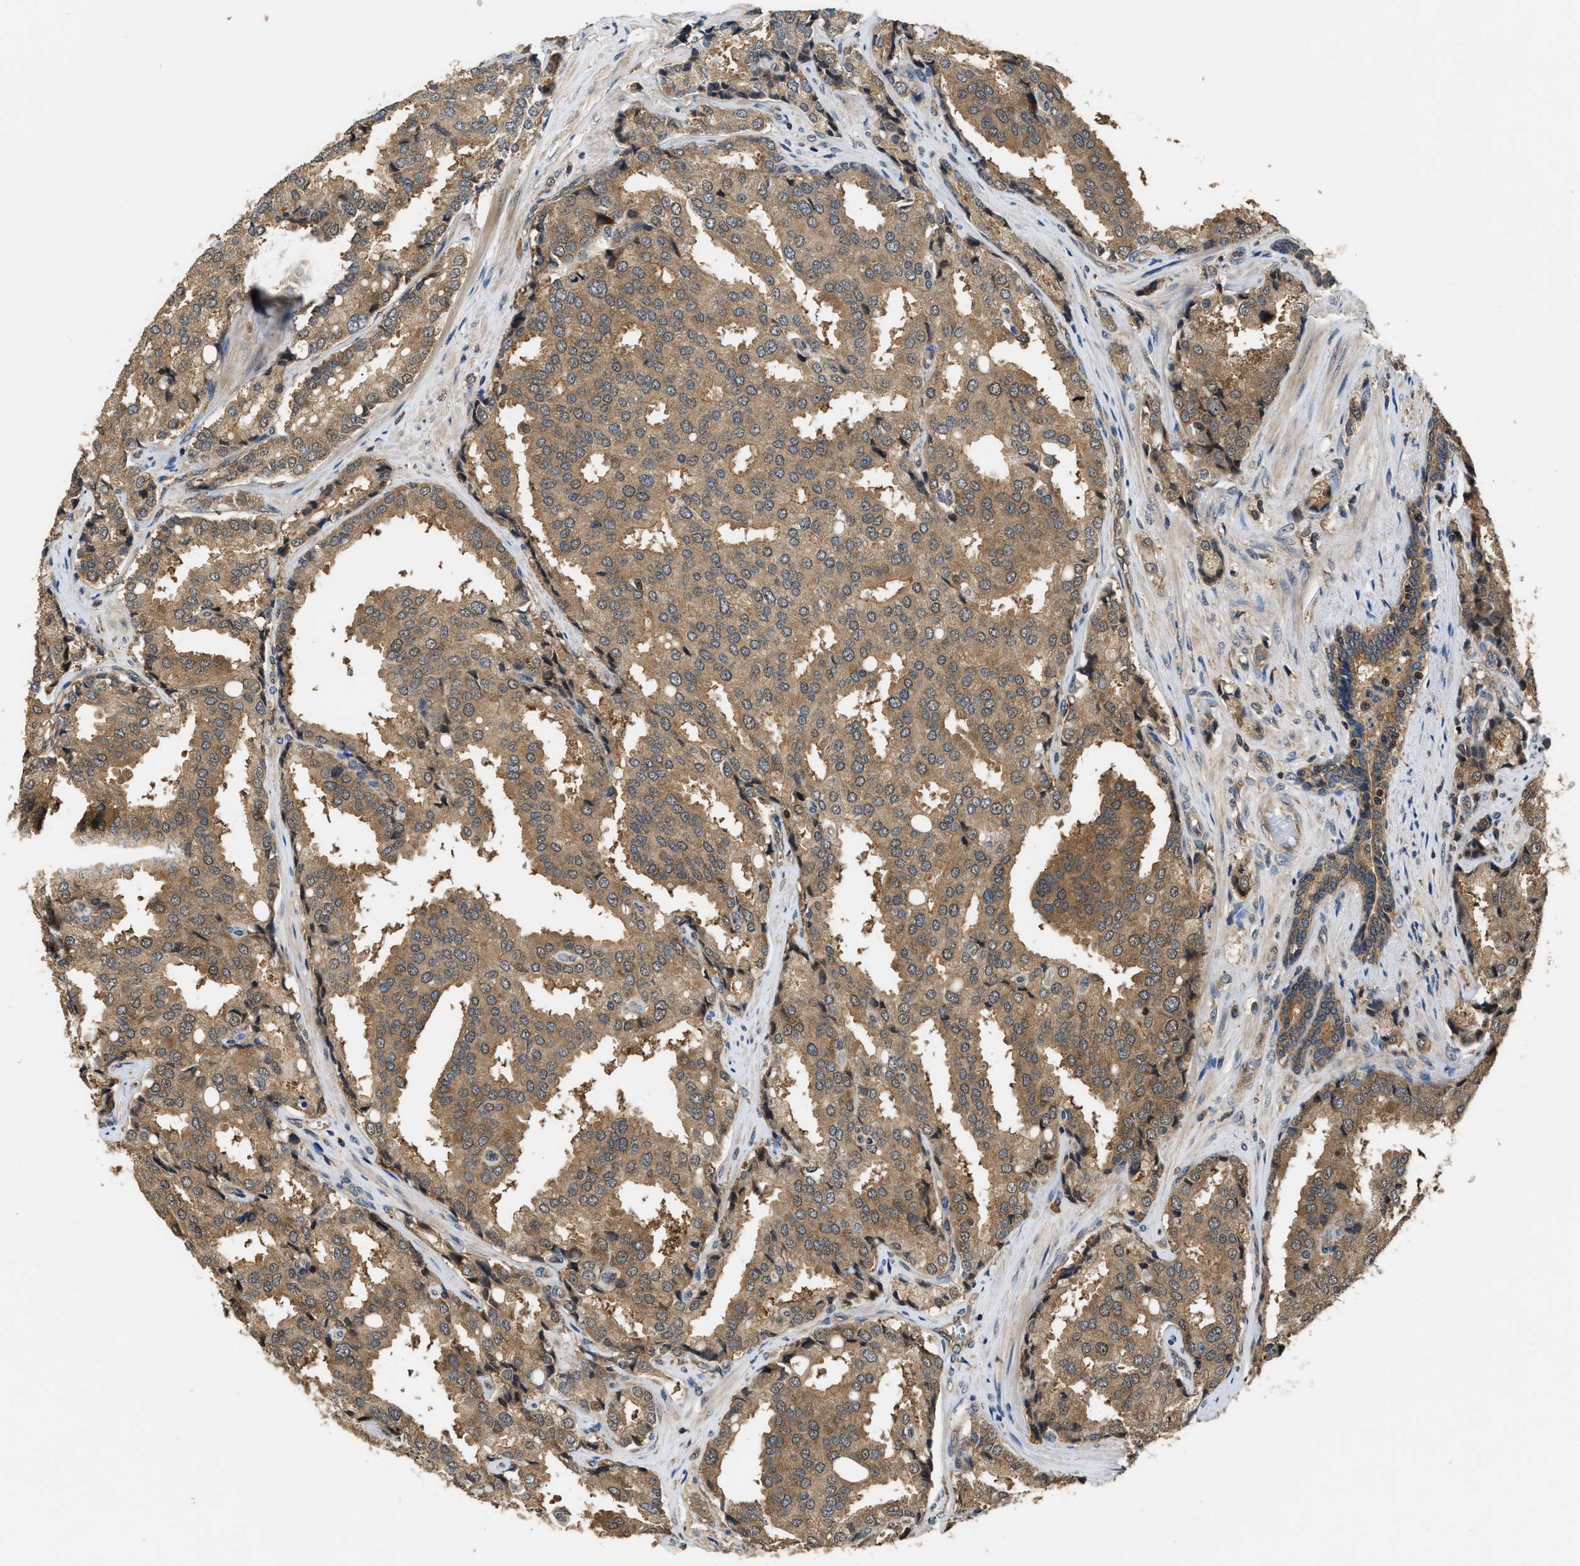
{"staining": {"intensity": "moderate", "quantity": ">75%", "location": "cytoplasmic/membranous"}, "tissue": "prostate cancer", "cell_type": "Tumor cells", "image_type": "cancer", "snomed": [{"axis": "morphology", "description": "Adenocarcinoma, High grade"}, {"axis": "topography", "description": "Prostate"}], "caption": "The histopathology image exhibits a brown stain indicating the presence of a protein in the cytoplasmic/membranous of tumor cells in prostate cancer (adenocarcinoma (high-grade)).", "gene": "DNAJC2", "patient": {"sex": "male", "age": 50}}